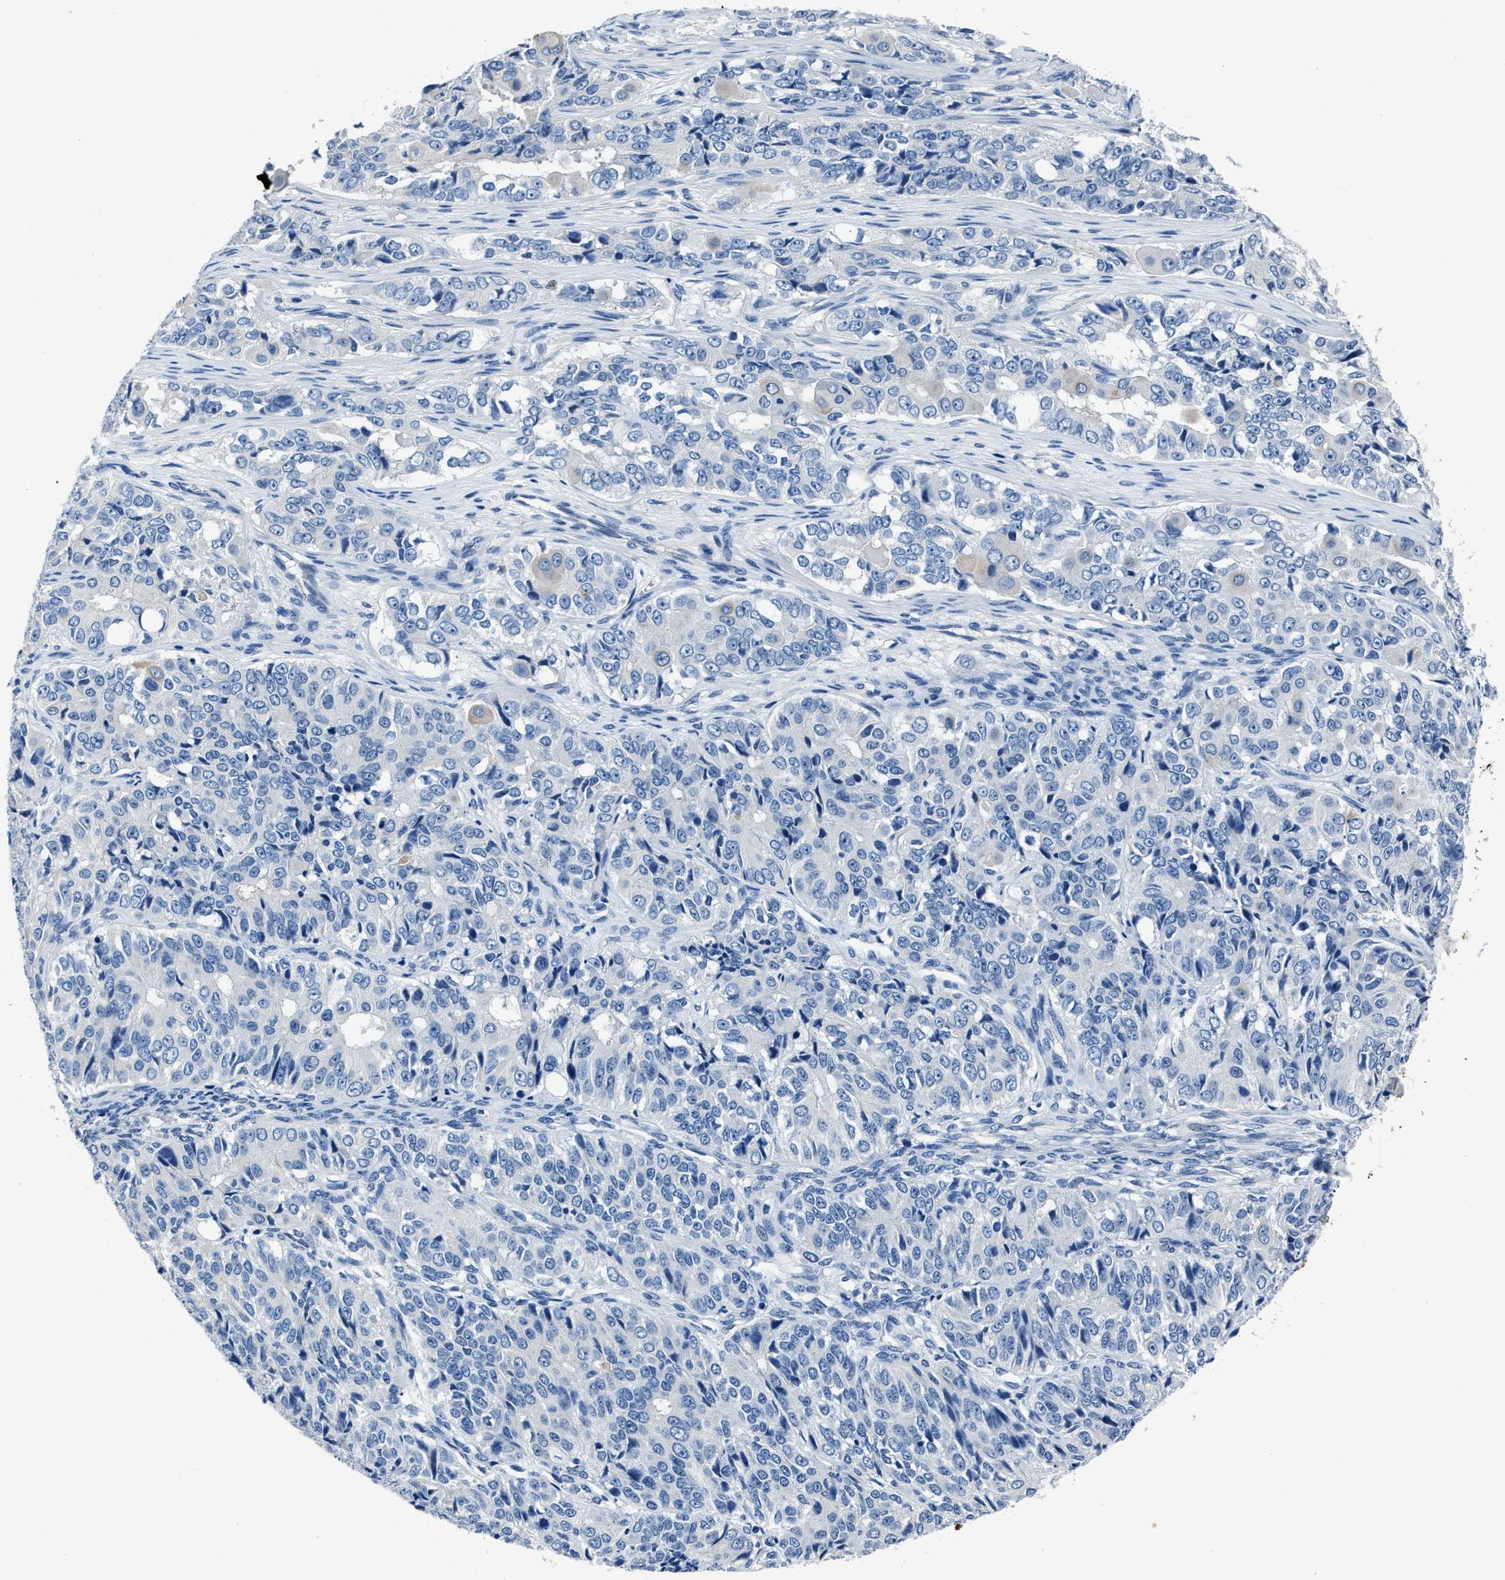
{"staining": {"intensity": "negative", "quantity": "none", "location": "none"}, "tissue": "ovarian cancer", "cell_type": "Tumor cells", "image_type": "cancer", "snomed": [{"axis": "morphology", "description": "Carcinoma, endometroid"}, {"axis": "topography", "description": "Ovary"}], "caption": "IHC photomicrograph of neoplastic tissue: ovarian cancer stained with DAB (3,3'-diaminobenzidine) demonstrates no significant protein staining in tumor cells.", "gene": "NACAD", "patient": {"sex": "female", "age": 51}}